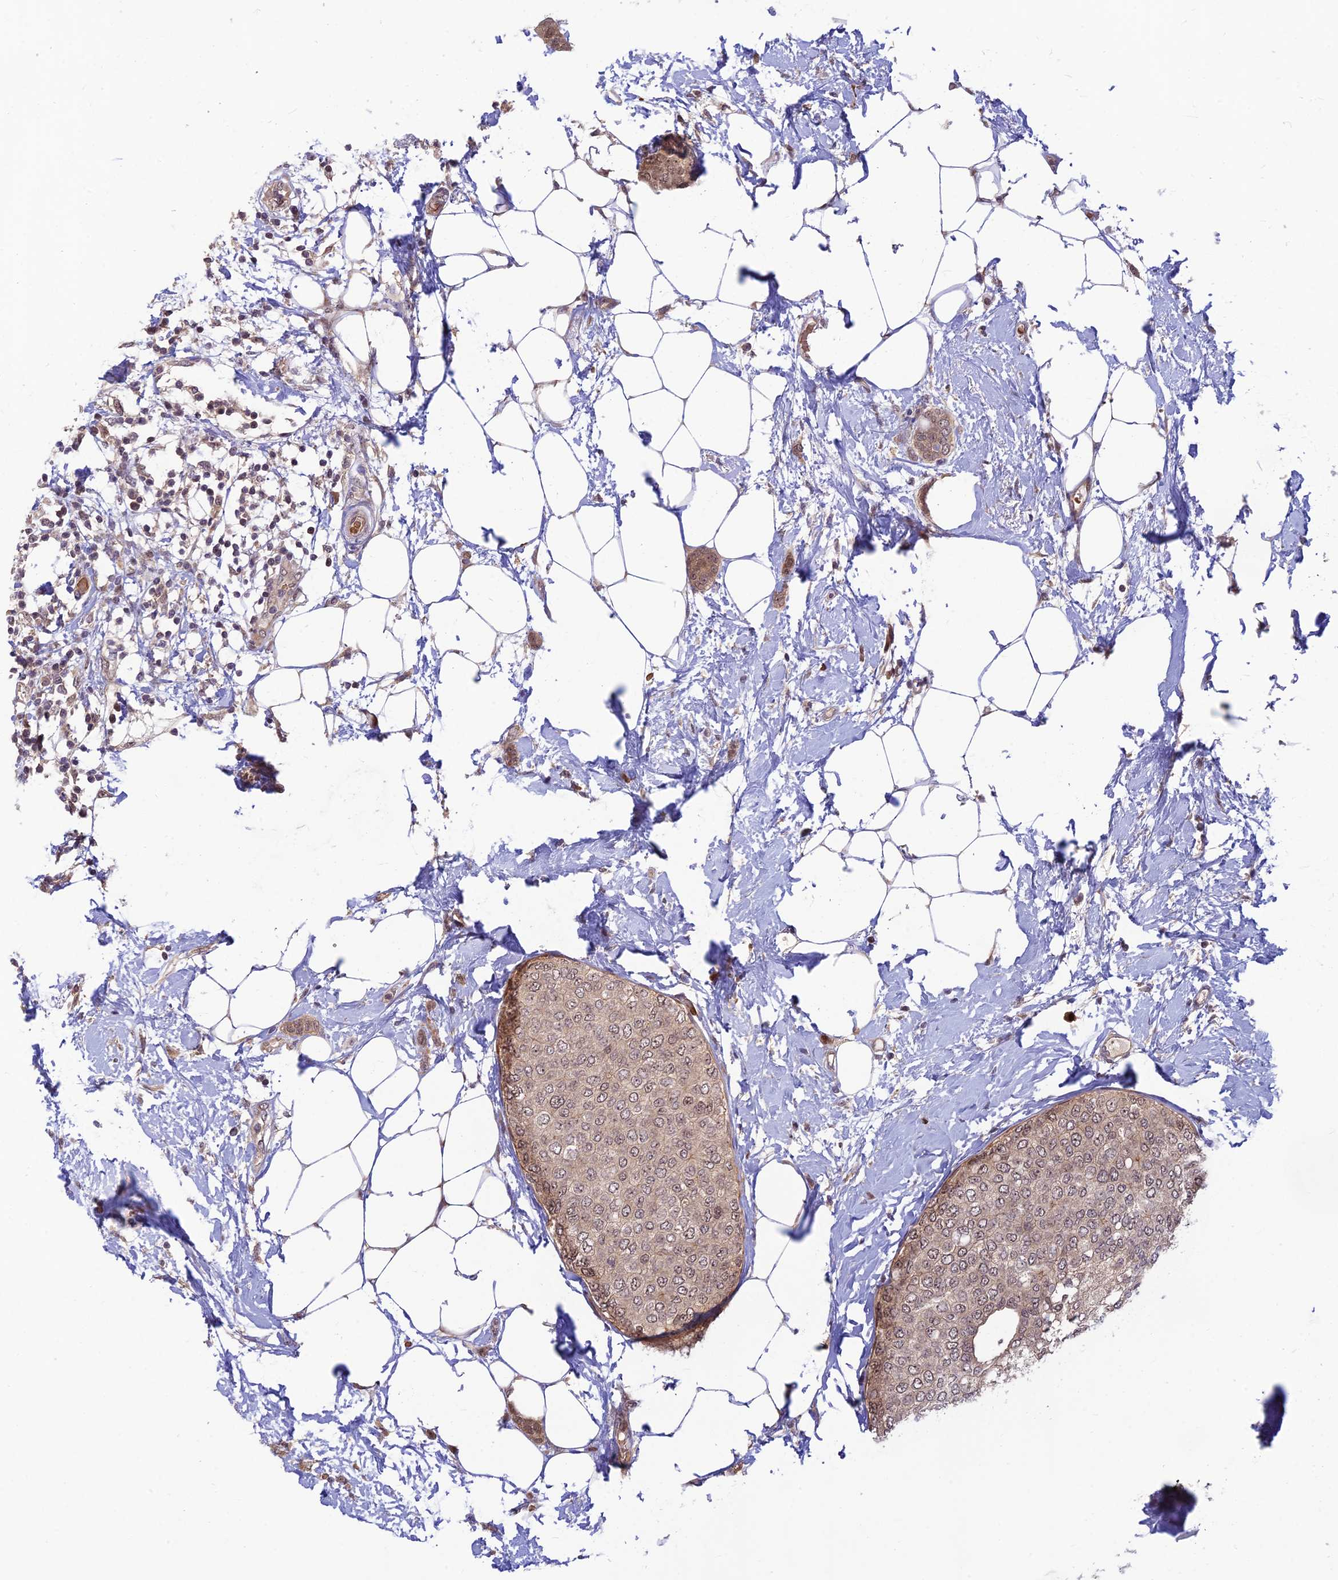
{"staining": {"intensity": "moderate", "quantity": "25%-75%", "location": "cytoplasmic/membranous,nuclear"}, "tissue": "breast cancer", "cell_type": "Tumor cells", "image_type": "cancer", "snomed": [{"axis": "morphology", "description": "Duct carcinoma"}, {"axis": "topography", "description": "Breast"}], "caption": "About 25%-75% of tumor cells in human infiltrating ductal carcinoma (breast) demonstrate moderate cytoplasmic/membranous and nuclear protein positivity as visualized by brown immunohistochemical staining.", "gene": "ASPDH", "patient": {"sex": "female", "age": 72}}